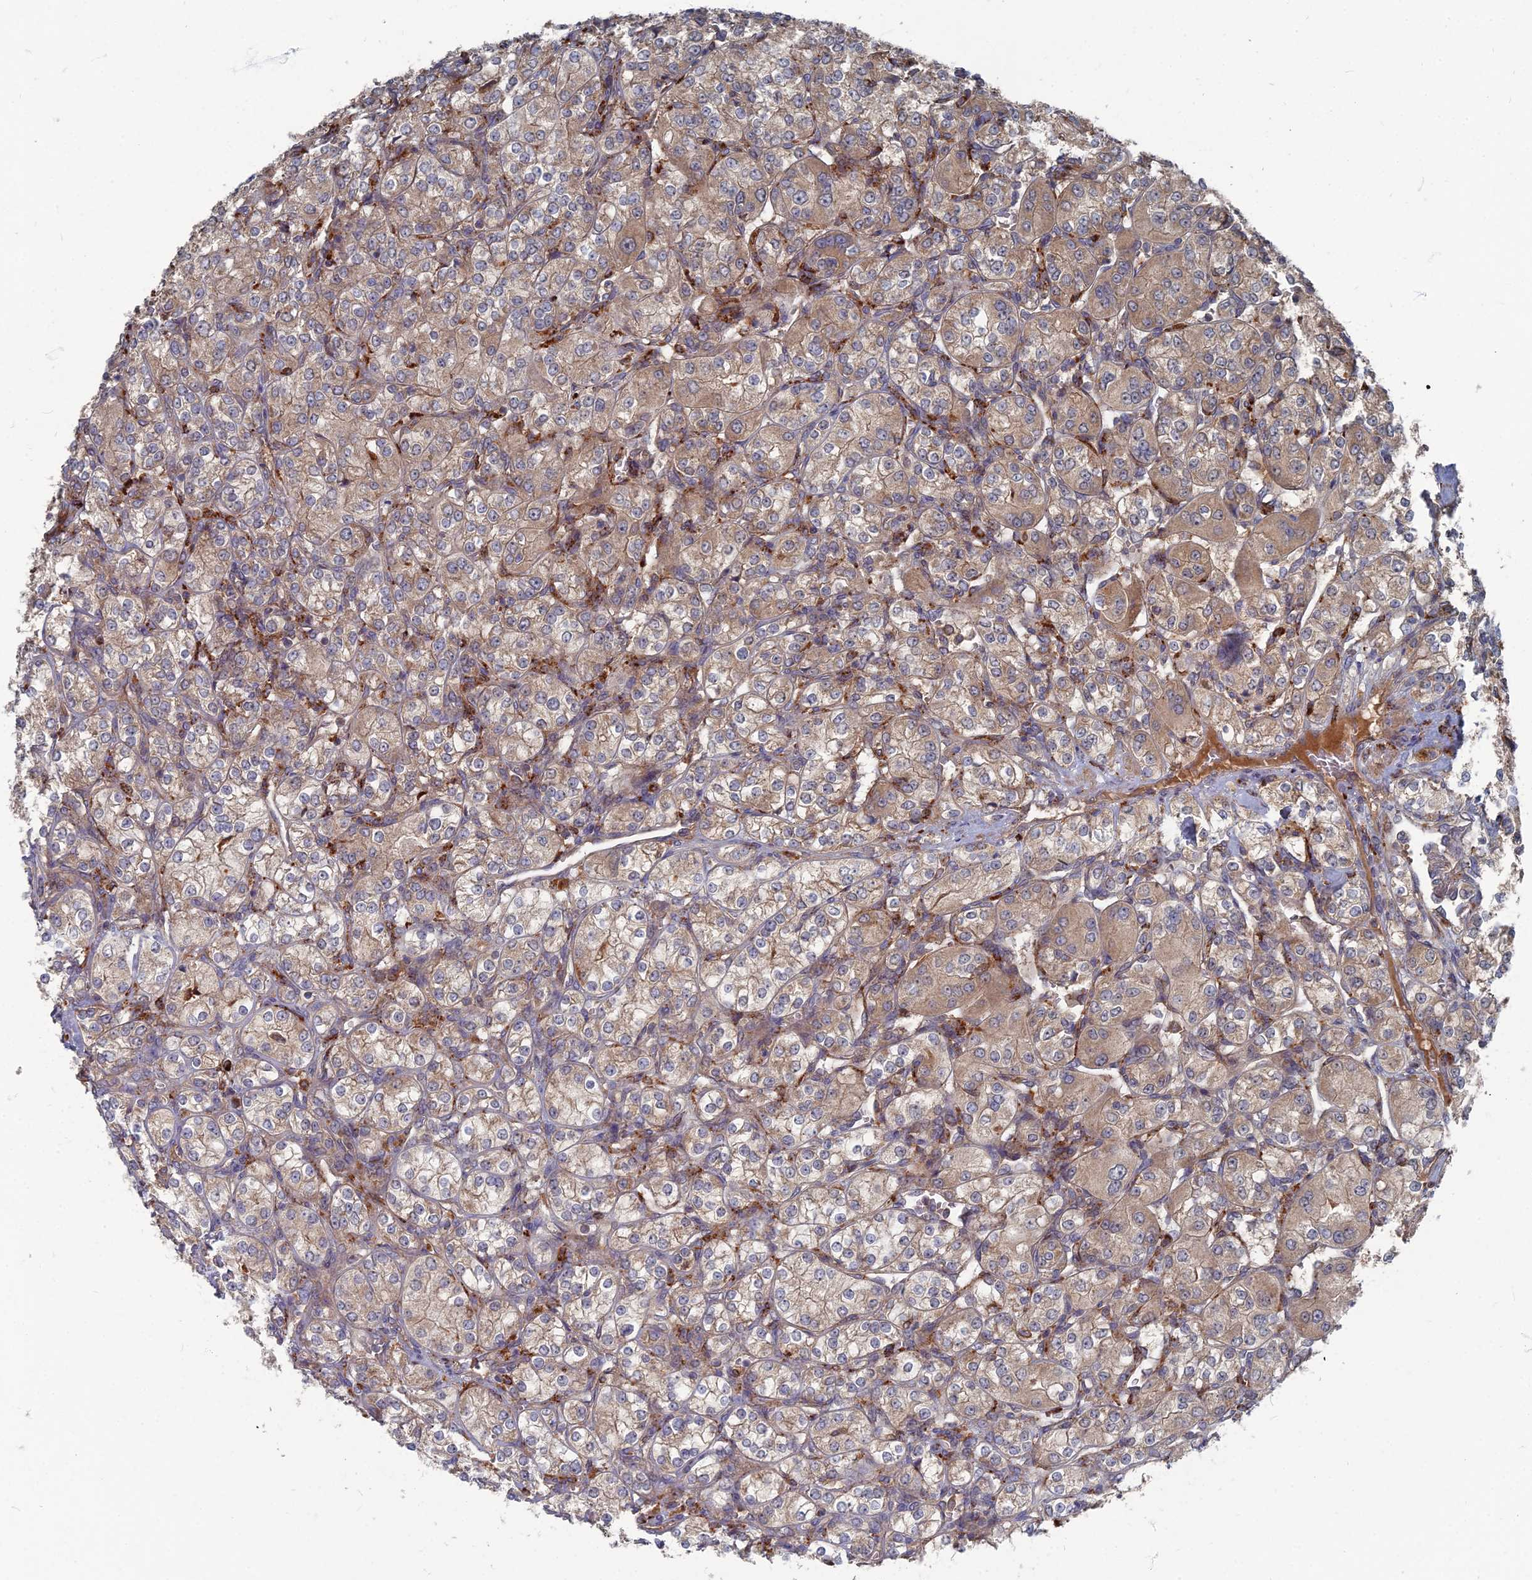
{"staining": {"intensity": "weak", "quantity": "25%-75%", "location": "cytoplasmic/membranous"}, "tissue": "renal cancer", "cell_type": "Tumor cells", "image_type": "cancer", "snomed": [{"axis": "morphology", "description": "Adenocarcinoma, NOS"}, {"axis": "topography", "description": "Kidney"}], "caption": "Immunohistochemistry (IHC) of human renal cancer demonstrates low levels of weak cytoplasmic/membranous staining in approximately 25%-75% of tumor cells.", "gene": "PPCDC", "patient": {"sex": "male", "age": 77}}